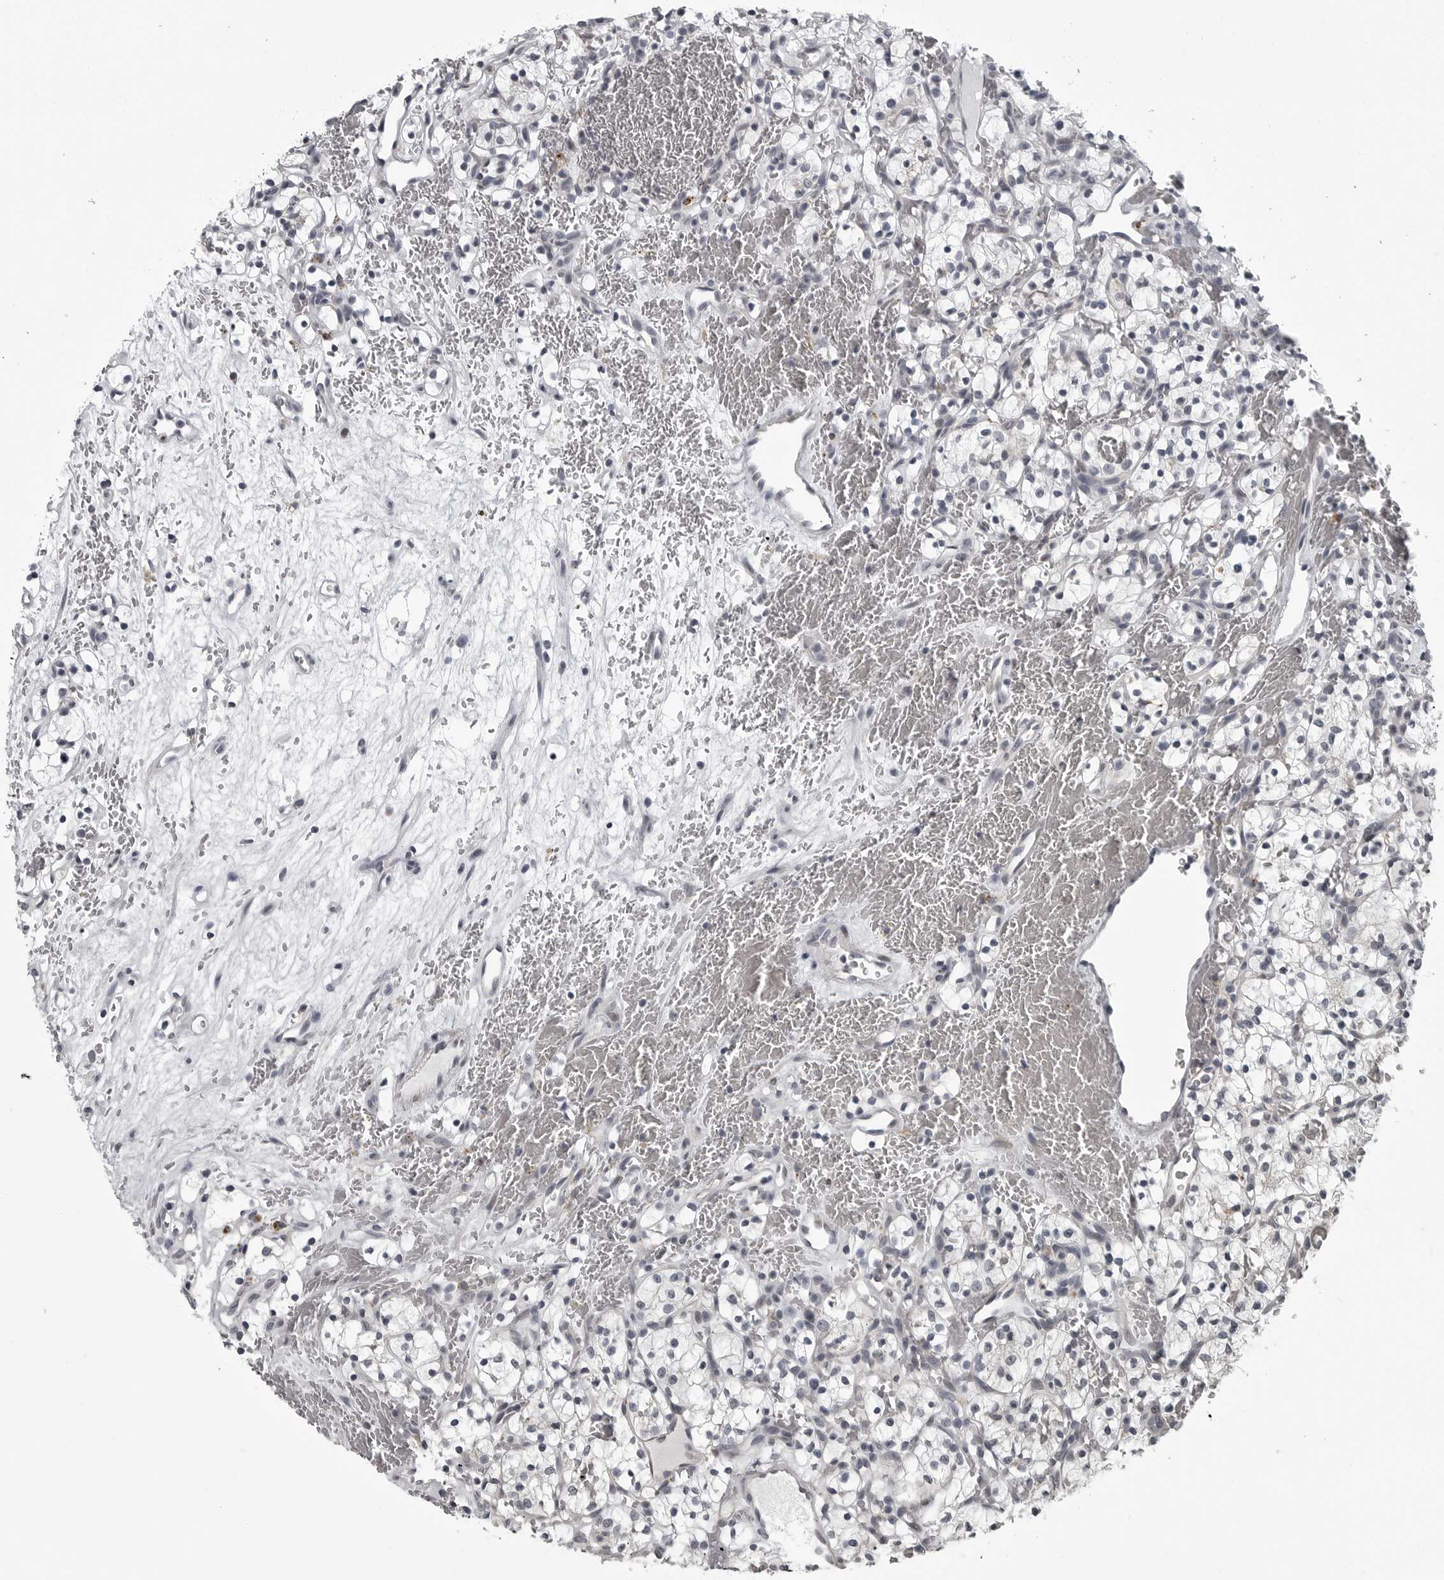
{"staining": {"intensity": "negative", "quantity": "none", "location": "none"}, "tissue": "renal cancer", "cell_type": "Tumor cells", "image_type": "cancer", "snomed": [{"axis": "morphology", "description": "Adenocarcinoma, NOS"}, {"axis": "topography", "description": "Kidney"}], "caption": "A high-resolution image shows immunohistochemistry staining of adenocarcinoma (renal), which exhibits no significant positivity in tumor cells.", "gene": "LYSMD1", "patient": {"sex": "female", "age": 57}}